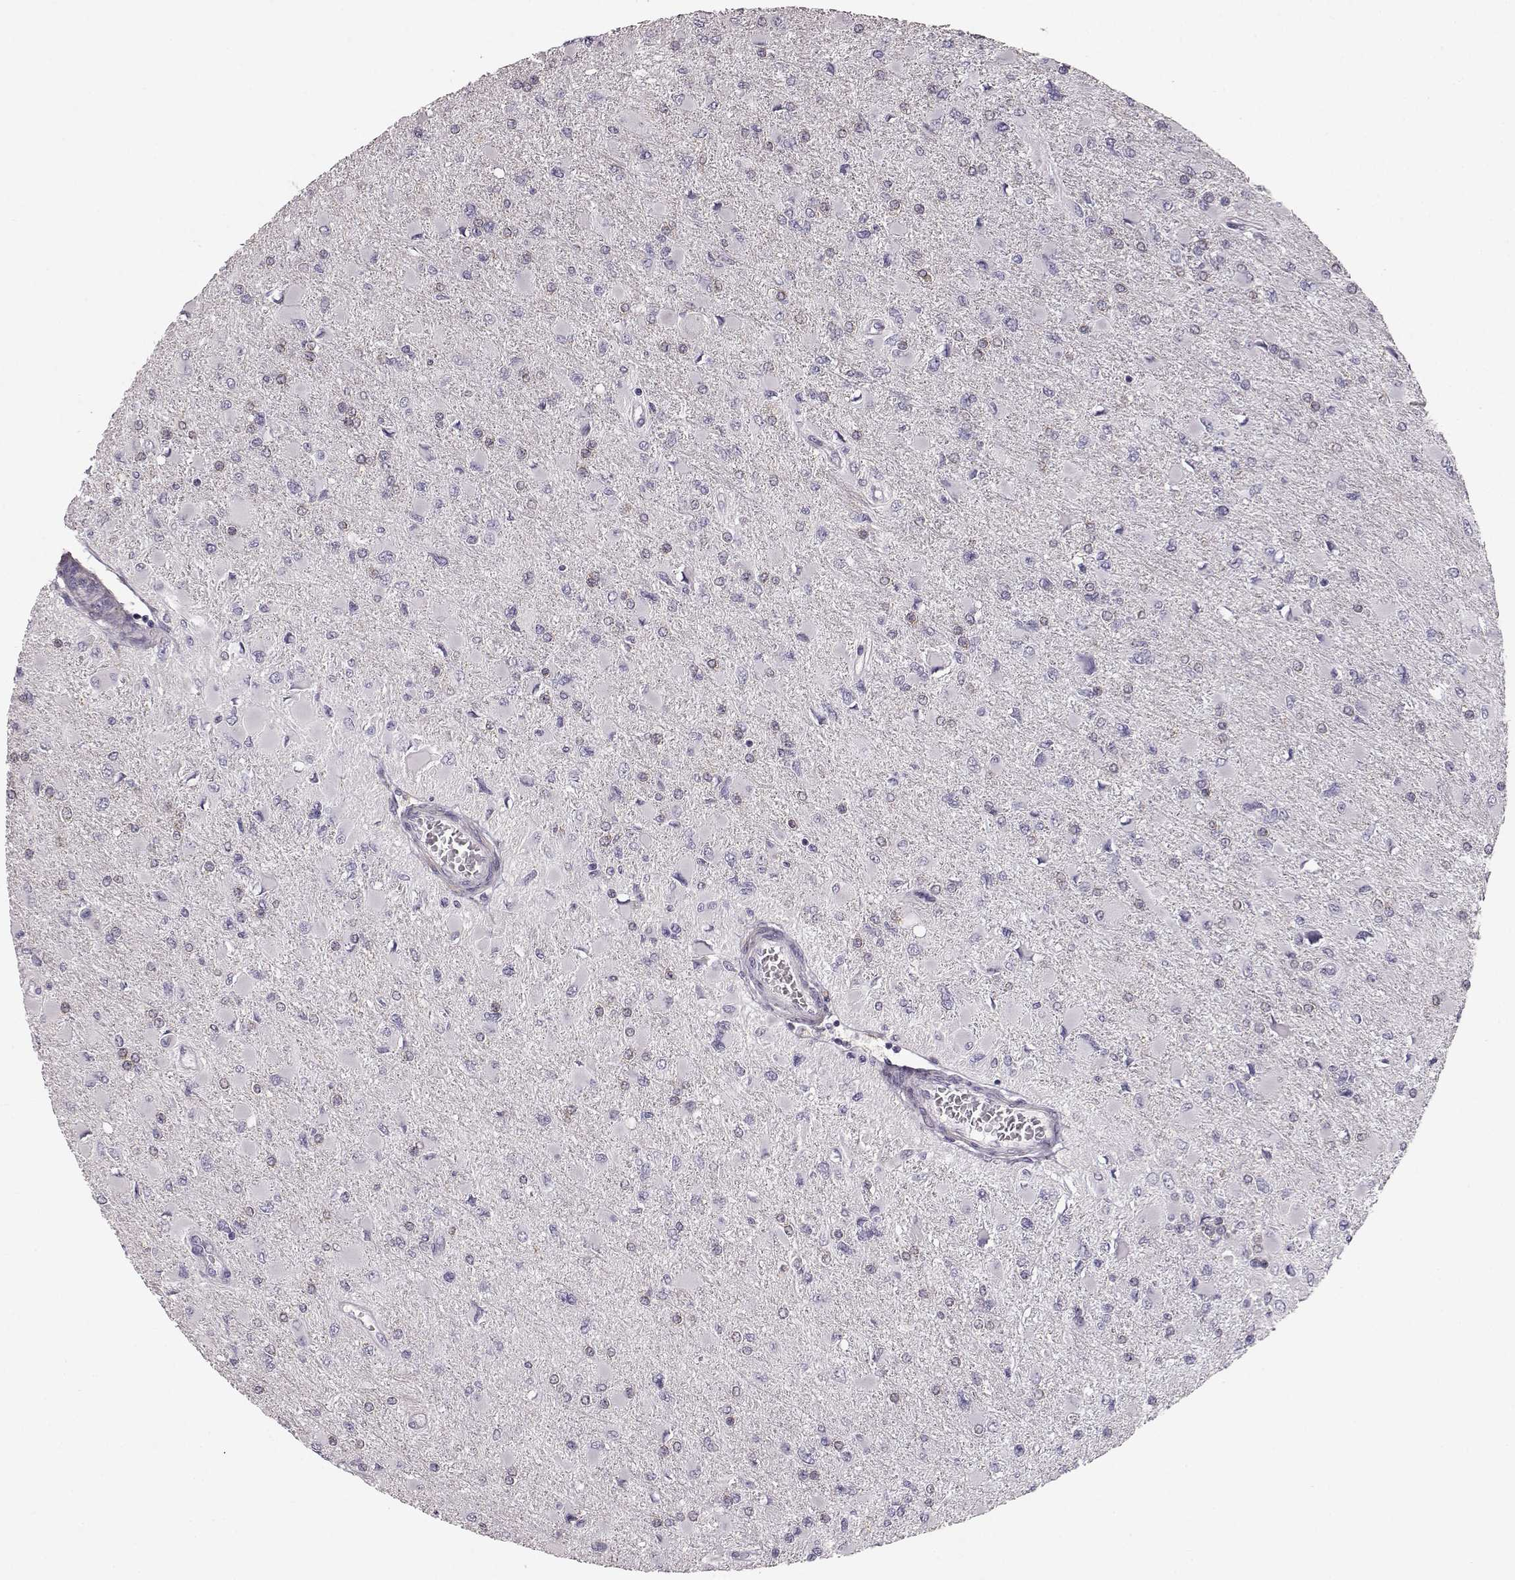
{"staining": {"intensity": "negative", "quantity": "none", "location": "none"}, "tissue": "glioma", "cell_type": "Tumor cells", "image_type": "cancer", "snomed": [{"axis": "morphology", "description": "Glioma, malignant, High grade"}, {"axis": "topography", "description": "Cerebral cortex"}], "caption": "Glioma stained for a protein using immunohistochemistry demonstrates no positivity tumor cells.", "gene": "GPR50", "patient": {"sex": "female", "age": 36}}